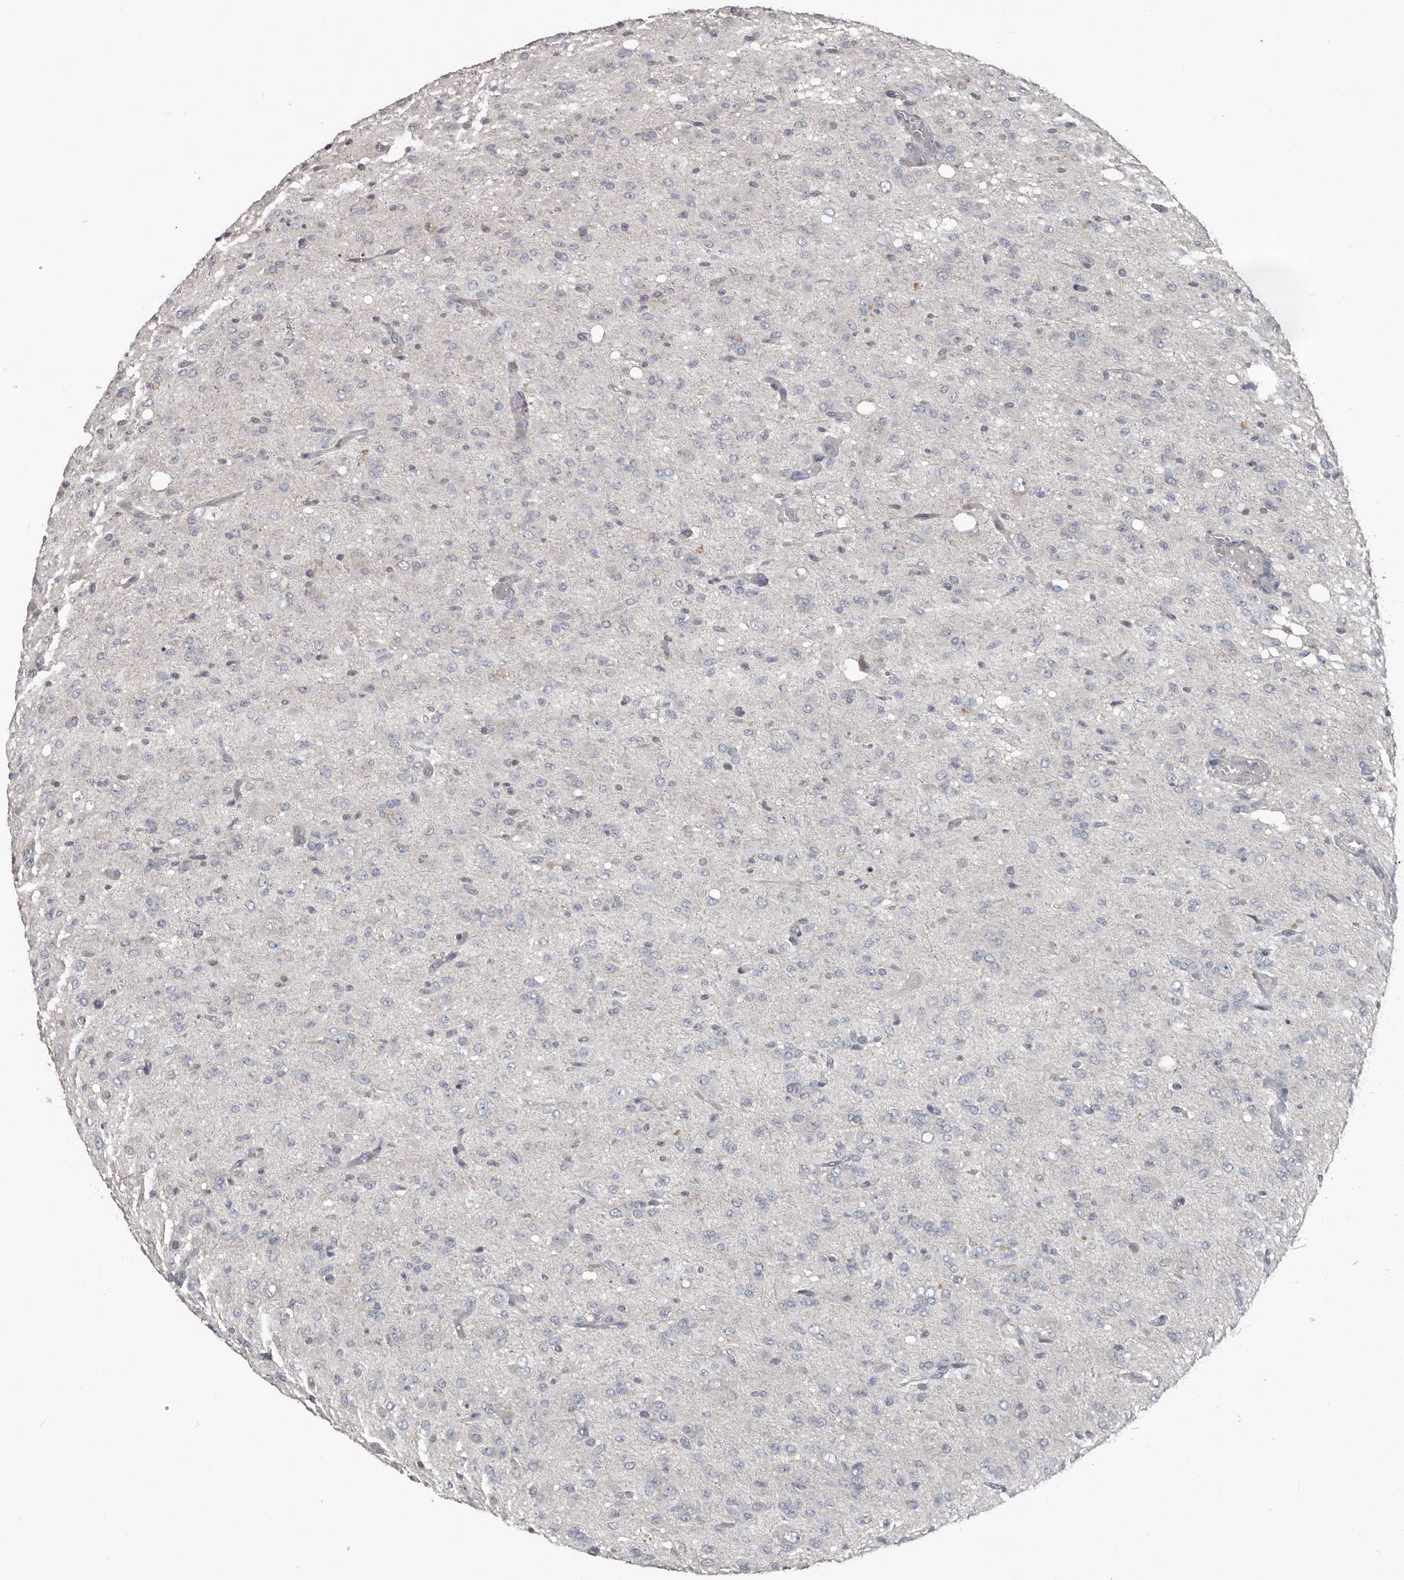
{"staining": {"intensity": "negative", "quantity": "none", "location": "none"}, "tissue": "glioma", "cell_type": "Tumor cells", "image_type": "cancer", "snomed": [{"axis": "morphology", "description": "Glioma, malignant, High grade"}, {"axis": "topography", "description": "Brain"}], "caption": "This photomicrograph is of glioma stained with immunohistochemistry to label a protein in brown with the nuclei are counter-stained blue. There is no staining in tumor cells.", "gene": "CA6", "patient": {"sex": "female", "age": 59}}